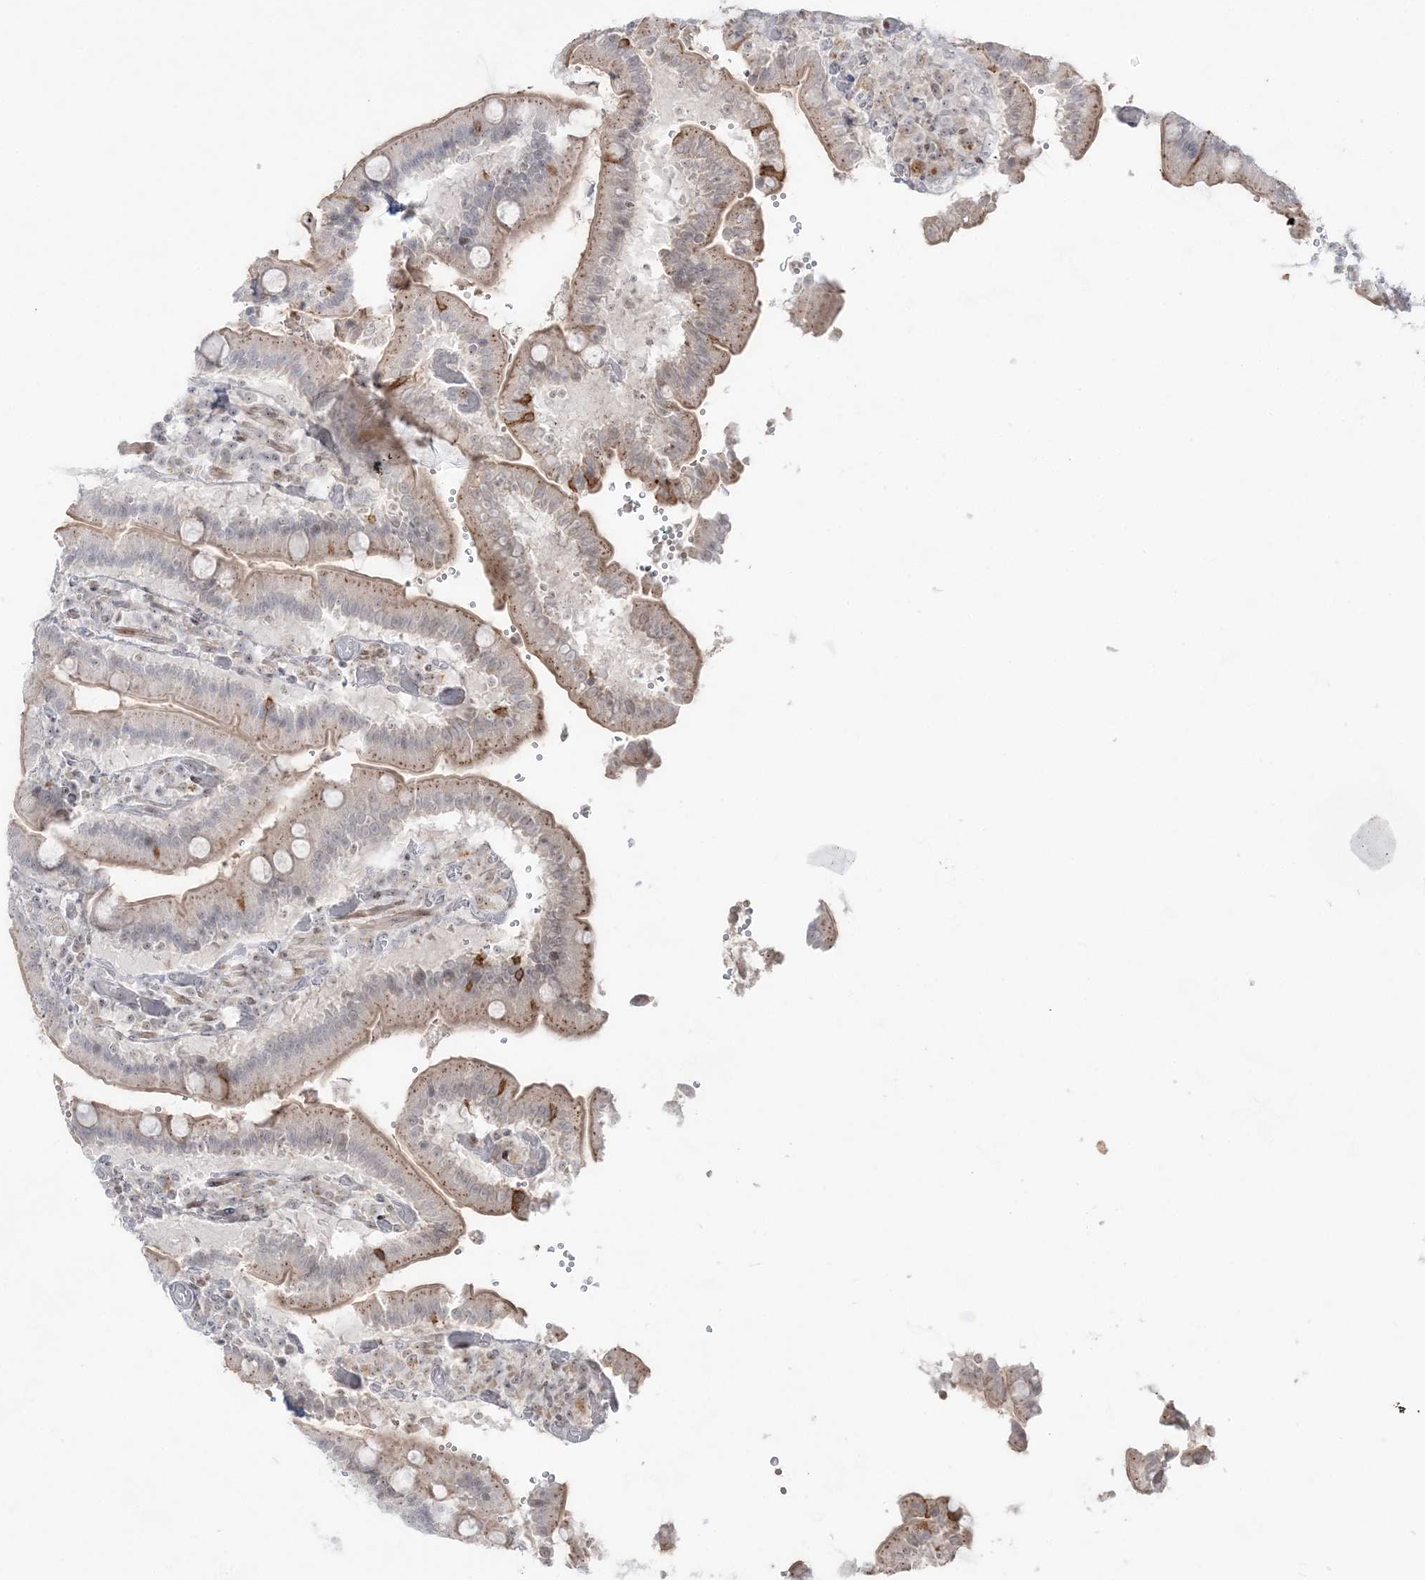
{"staining": {"intensity": "weak", "quantity": "25%-75%", "location": "cytoplasmic/membranous"}, "tissue": "duodenum", "cell_type": "Glandular cells", "image_type": "normal", "snomed": [{"axis": "morphology", "description": "Normal tissue, NOS"}, {"axis": "topography", "description": "Duodenum"}], "caption": "A photomicrograph of human duodenum stained for a protein displays weak cytoplasmic/membranous brown staining in glandular cells.", "gene": "SH3BP4", "patient": {"sex": "female", "age": 62}}